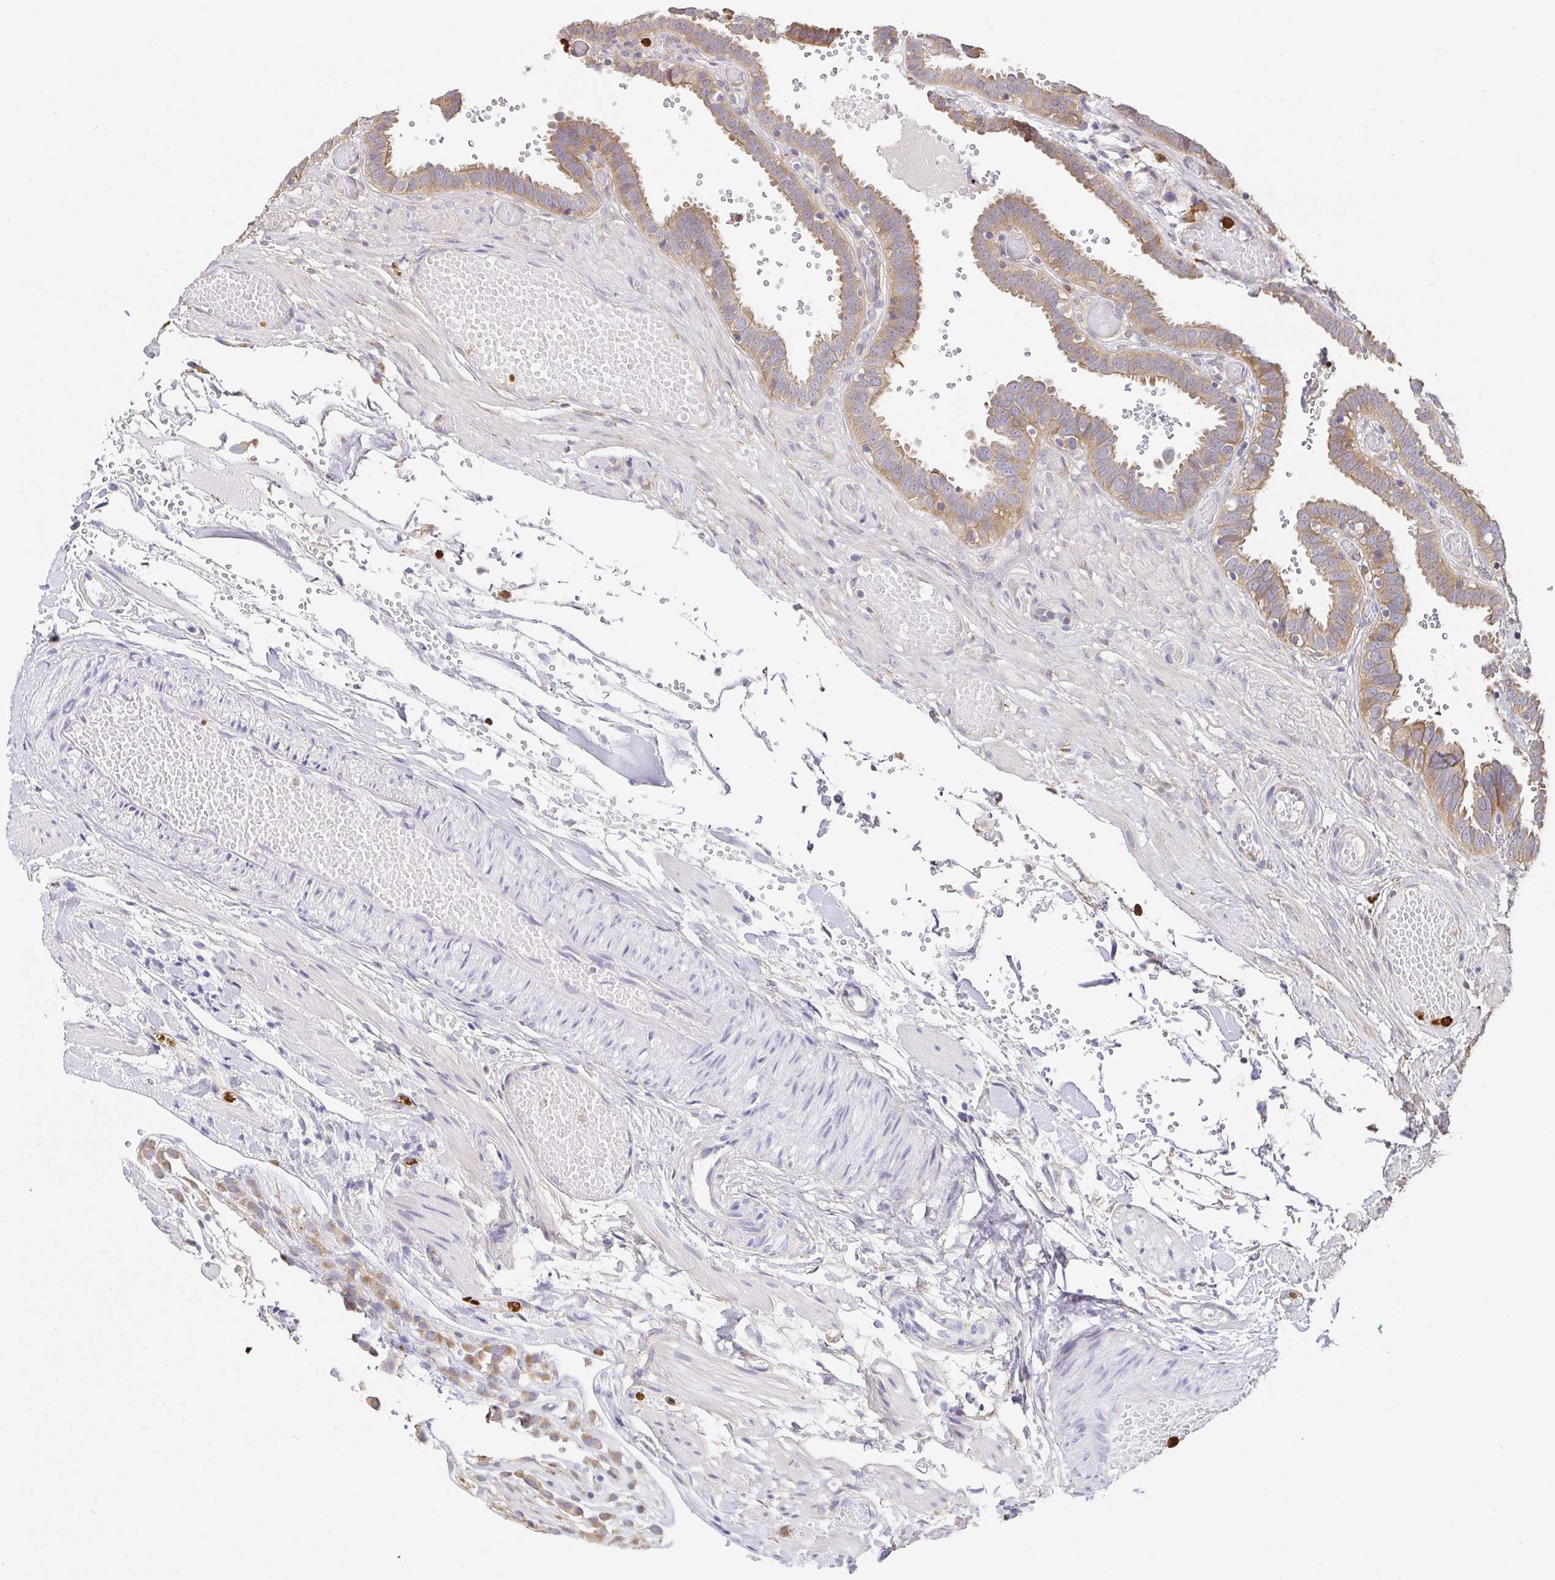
{"staining": {"intensity": "moderate", "quantity": ">75%", "location": "cytoplasmic/membranous"}, "tissue": "fallopian tube", "cell_type": "Glandular cells", "image_type": "normal", "snomed": [{"axis": "morphology", "description": "Normal tissue, NOS"}, {"axis": "topography", "description": "Fallopian tube"}], "caption": "There is medium levels of moderate cytoplasmic/membranous staining in glandular cells of normal fallopian tube, as demonstrated by immunohistochemical staining (brown color).", "gene": "PDPK1", "patient": {"sex": "female", "age": 37}}